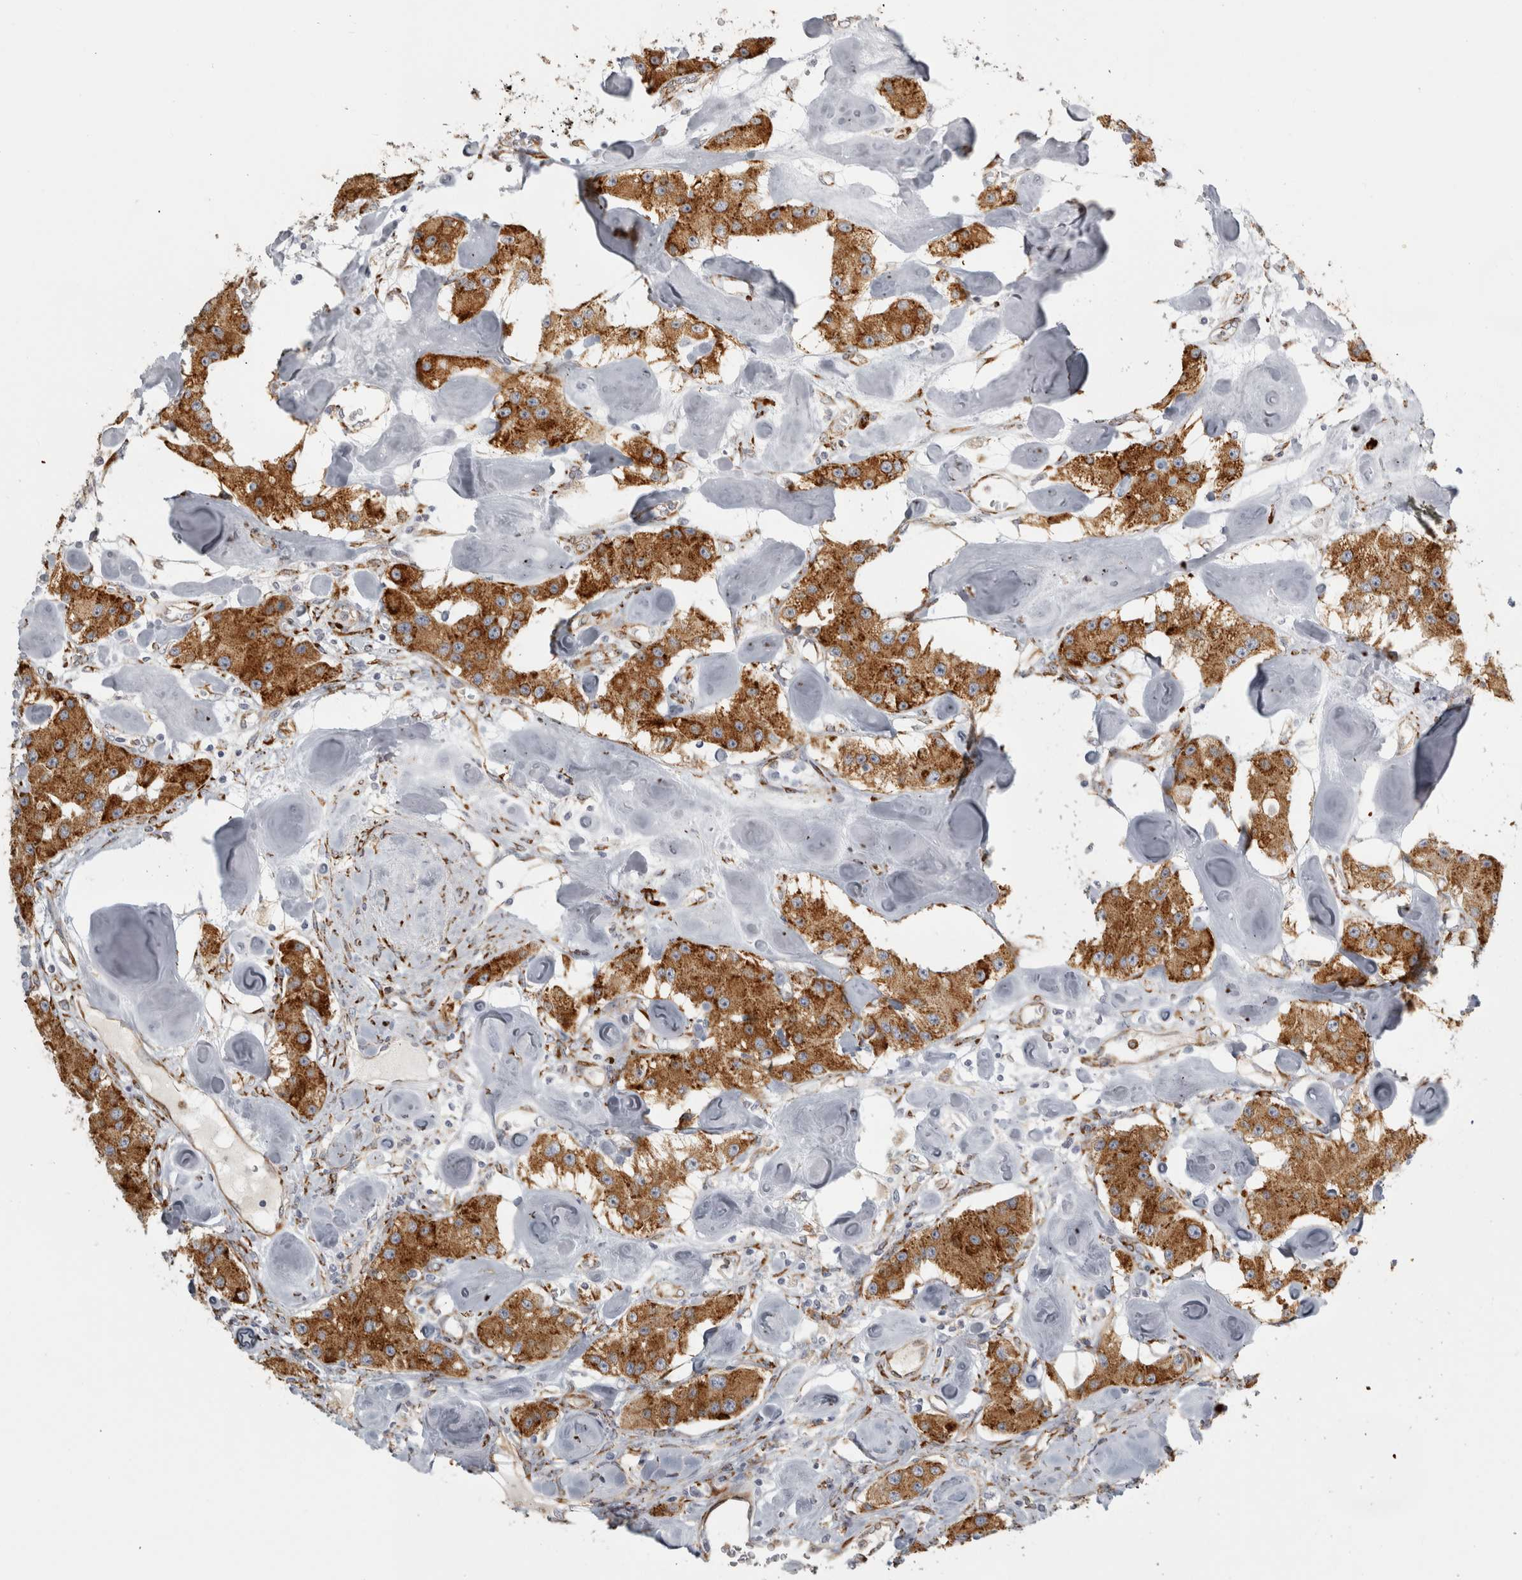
{"staining": {"intensity": "strong", "quantity": ">75%", "location": "cytoplasmic/membranous"}, "tissue": "carcinoid", "cell_type": "Tumor cells", "image_type": "cancer", "snomed": [{"axis": "morphology", "description": "Carcinoid, malignant, NOS"}, {"axis": "topography", "description": "Pancreas"}], "caption": "IHC (DAB (3,3'-diaminobenzidine)) staining of human carcinoid (malignant) displays strong cytoplasmic/membranous protein expression in about >75% of tumor cells.", "gene": "OSTN", "patient": {"sex": "male", "age": 41}}